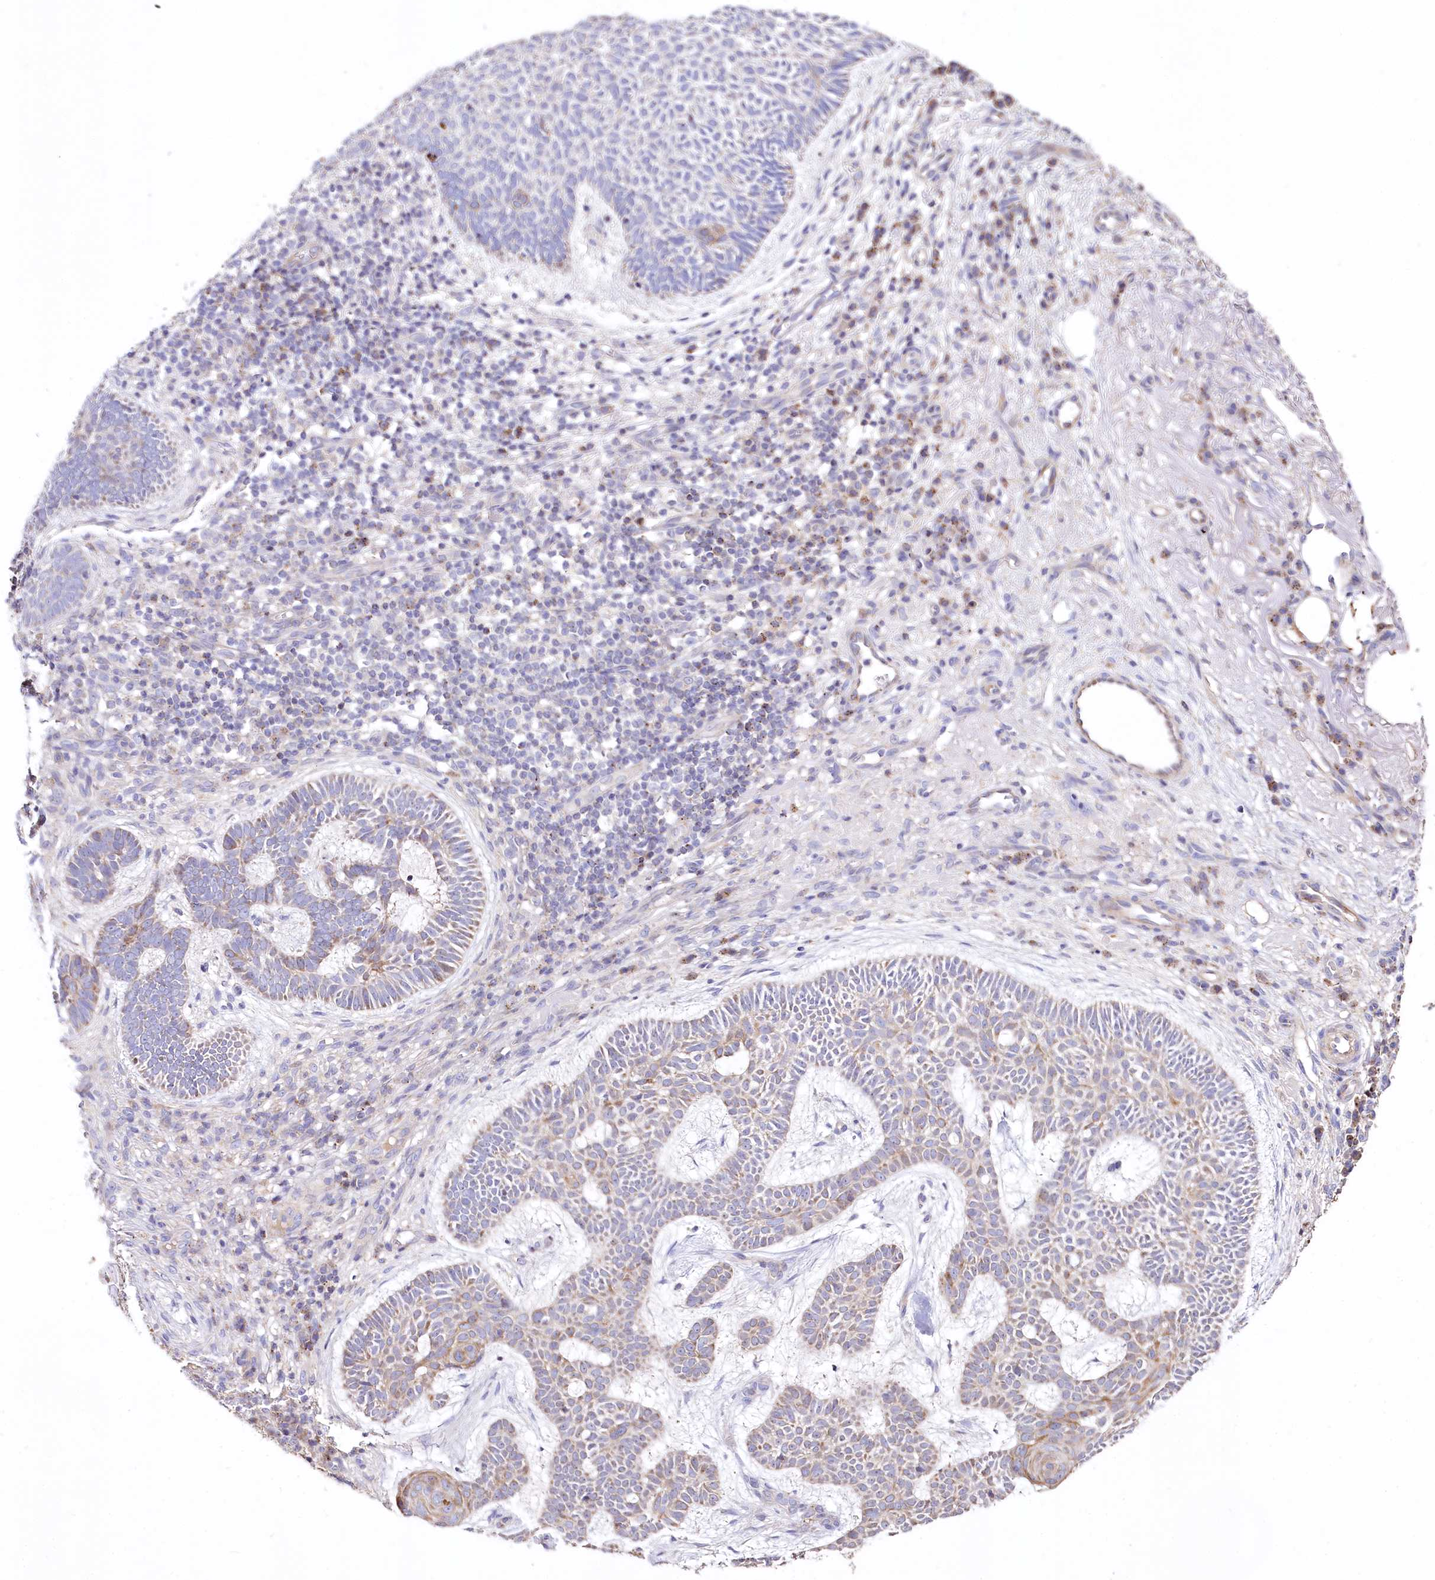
{"staining": {"intensity": "weak", "quantity": "25%-75%", "location": "cytoplasmic/membranous"}, "tissue": "skin cancer", "cell_type": "Tumor cells", "image_type": "cancer", "snomed": [{"axis": "morphology", "description": "Basal cell carcinoma"}, {"axis": "topography", "description": "Skin"}], "caption": "Tumor cells exhibit weak cytoplasmic/membranous staining in approximately 25%-75% of cells in skin cancer (basal cell carcinoma). Using DAB (3,3'-diaminobenzidine) (brown) and hematoxylin (blue) stains, captured at high magnification using brightfield microscopy.", "gene": "PTER", "patient": {"sex": "male", "age": 85}}